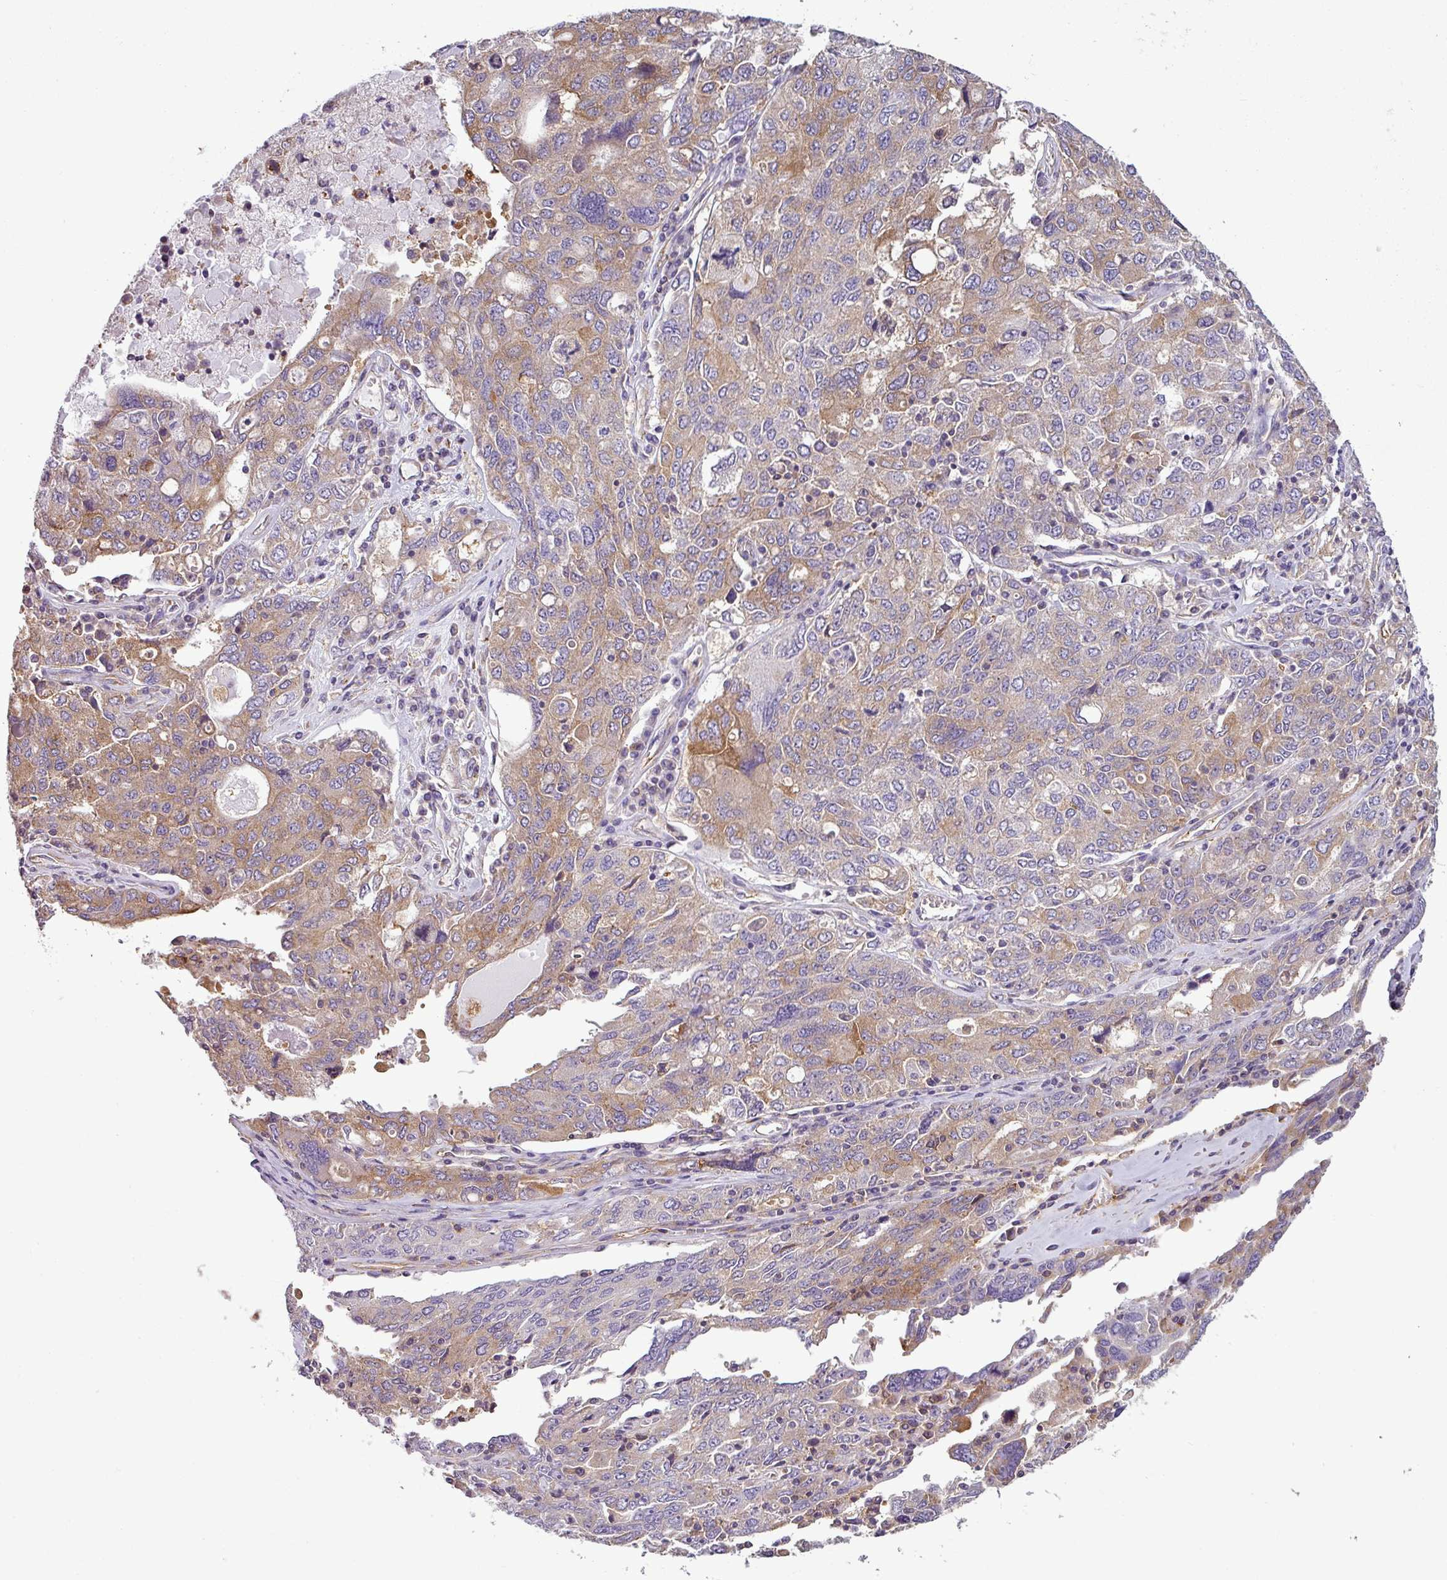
{"staining": {"intensity": "moderate", "quantity": "25%-75%", "location": "cytoplasmic/membranous"}, "tissue": "ovarian cancer", "cell_type": "Tumor cells", "image_type": "cancer", "snomed": [{"axis": "morphology", "description": "Carcinoma, endometroid"}, {"axis": "topography", "description": "Ovary"}], "caption": "Tumor cells demonstrate medium levels of moderate cytoplasmic/membranous staining in about 25%-75% of cells in ovarian endometroid carcinoma.", "gene": "XNDC1N", "patient": {"sex": "female", "age": 62}}